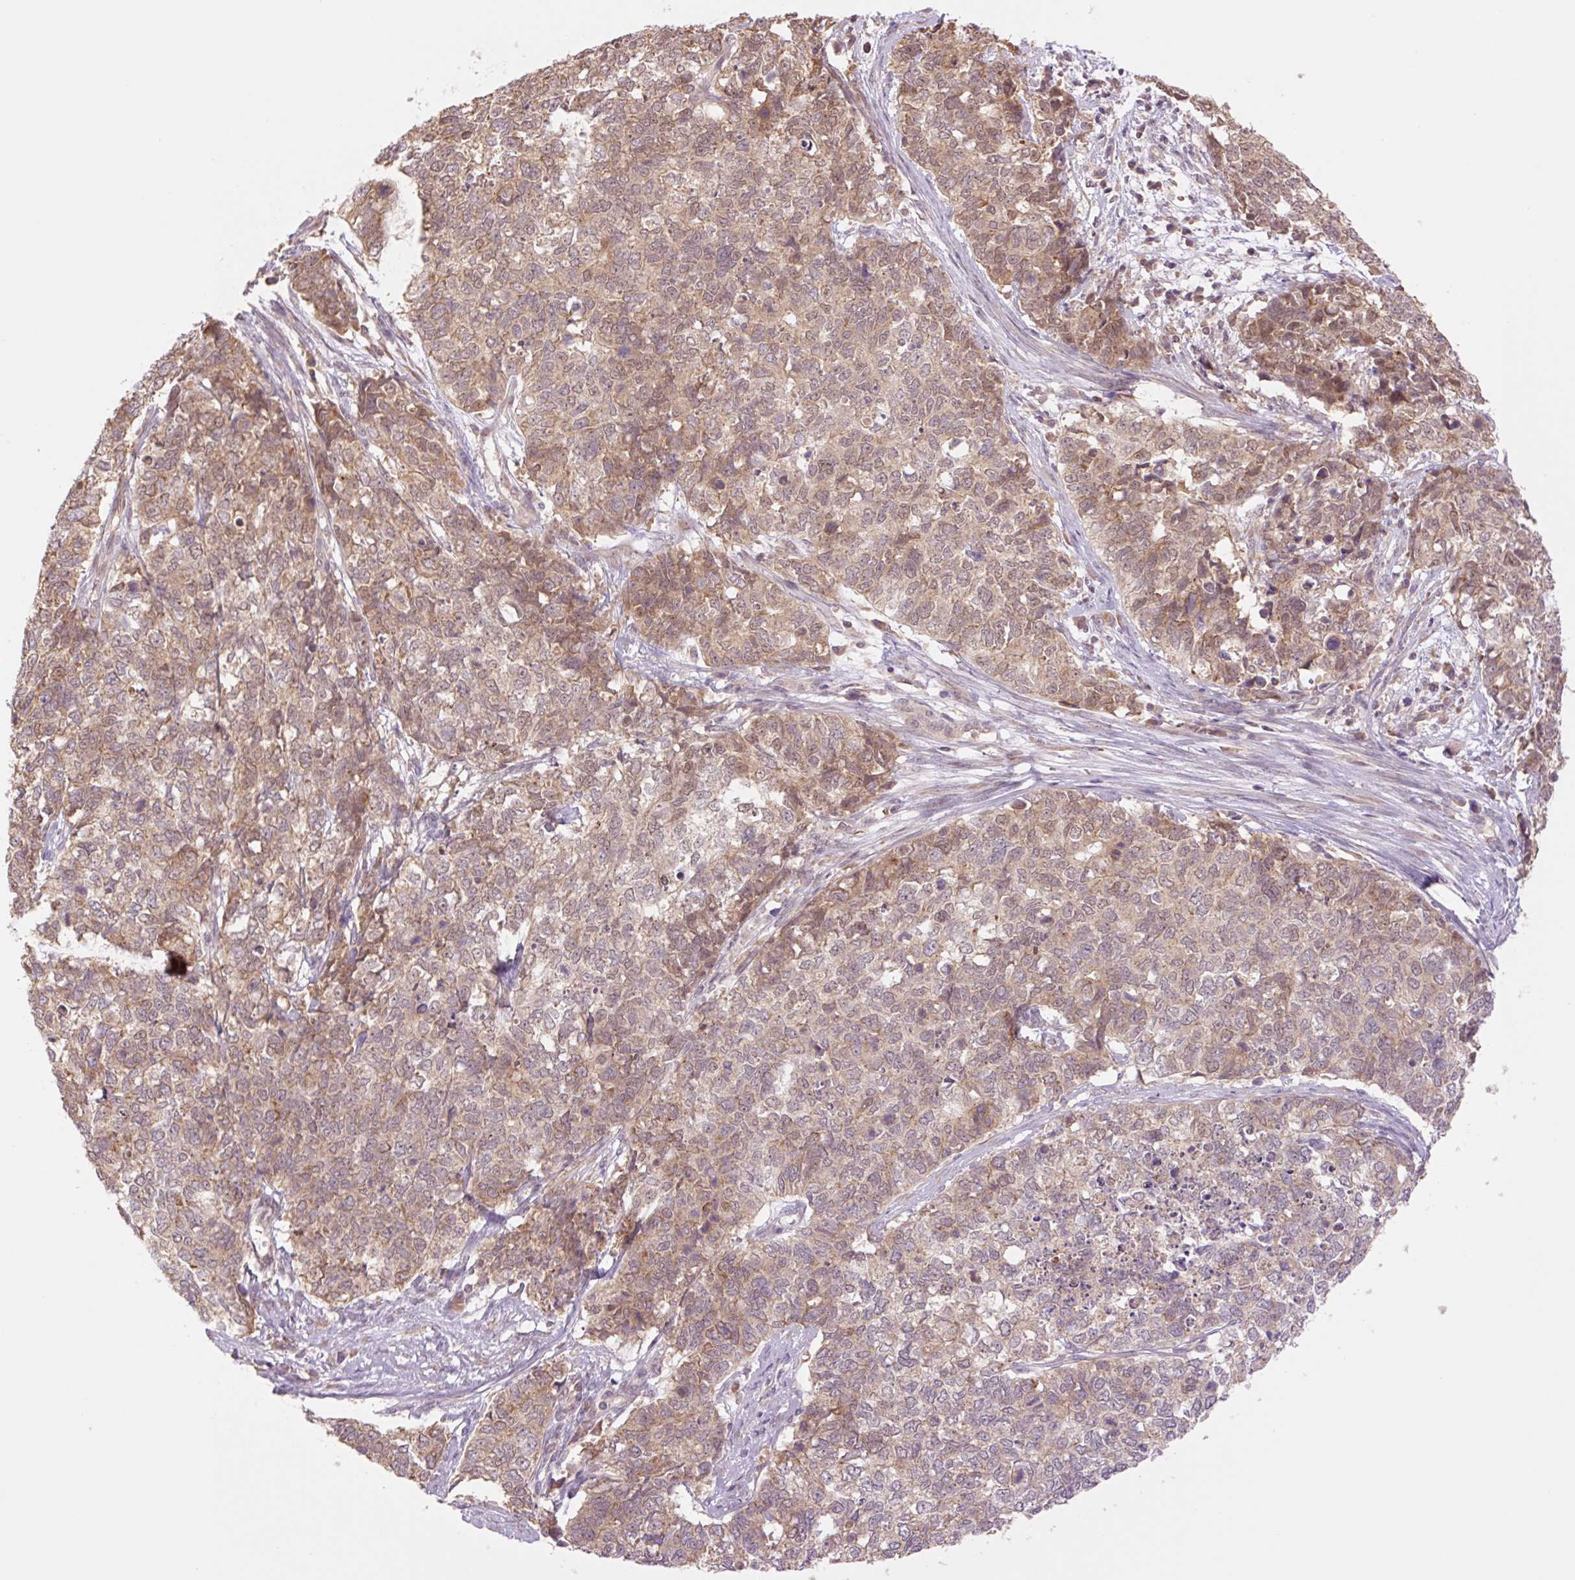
{"staining": {"intensity": "moderate", "quantity": ">75%", "location": "cytoplasmic/membranous"}, "tissue": "cervical cancer", "cell_type": "Tumor cells", "image_type": "cancer", "snomed": [{"axis": "morphology", "description": "Squamous cell carcinoma, NOS"}, {"axis": "topography", "description": "Cervix"}], "caption": "Tumor cells demonstrate moderate cytoplasmic/membranous staining in about >75% of cells in cervical squamous cell carcinoma.", "gene": "YJU2B", "patient": {"sex": "female", "age": 63}}